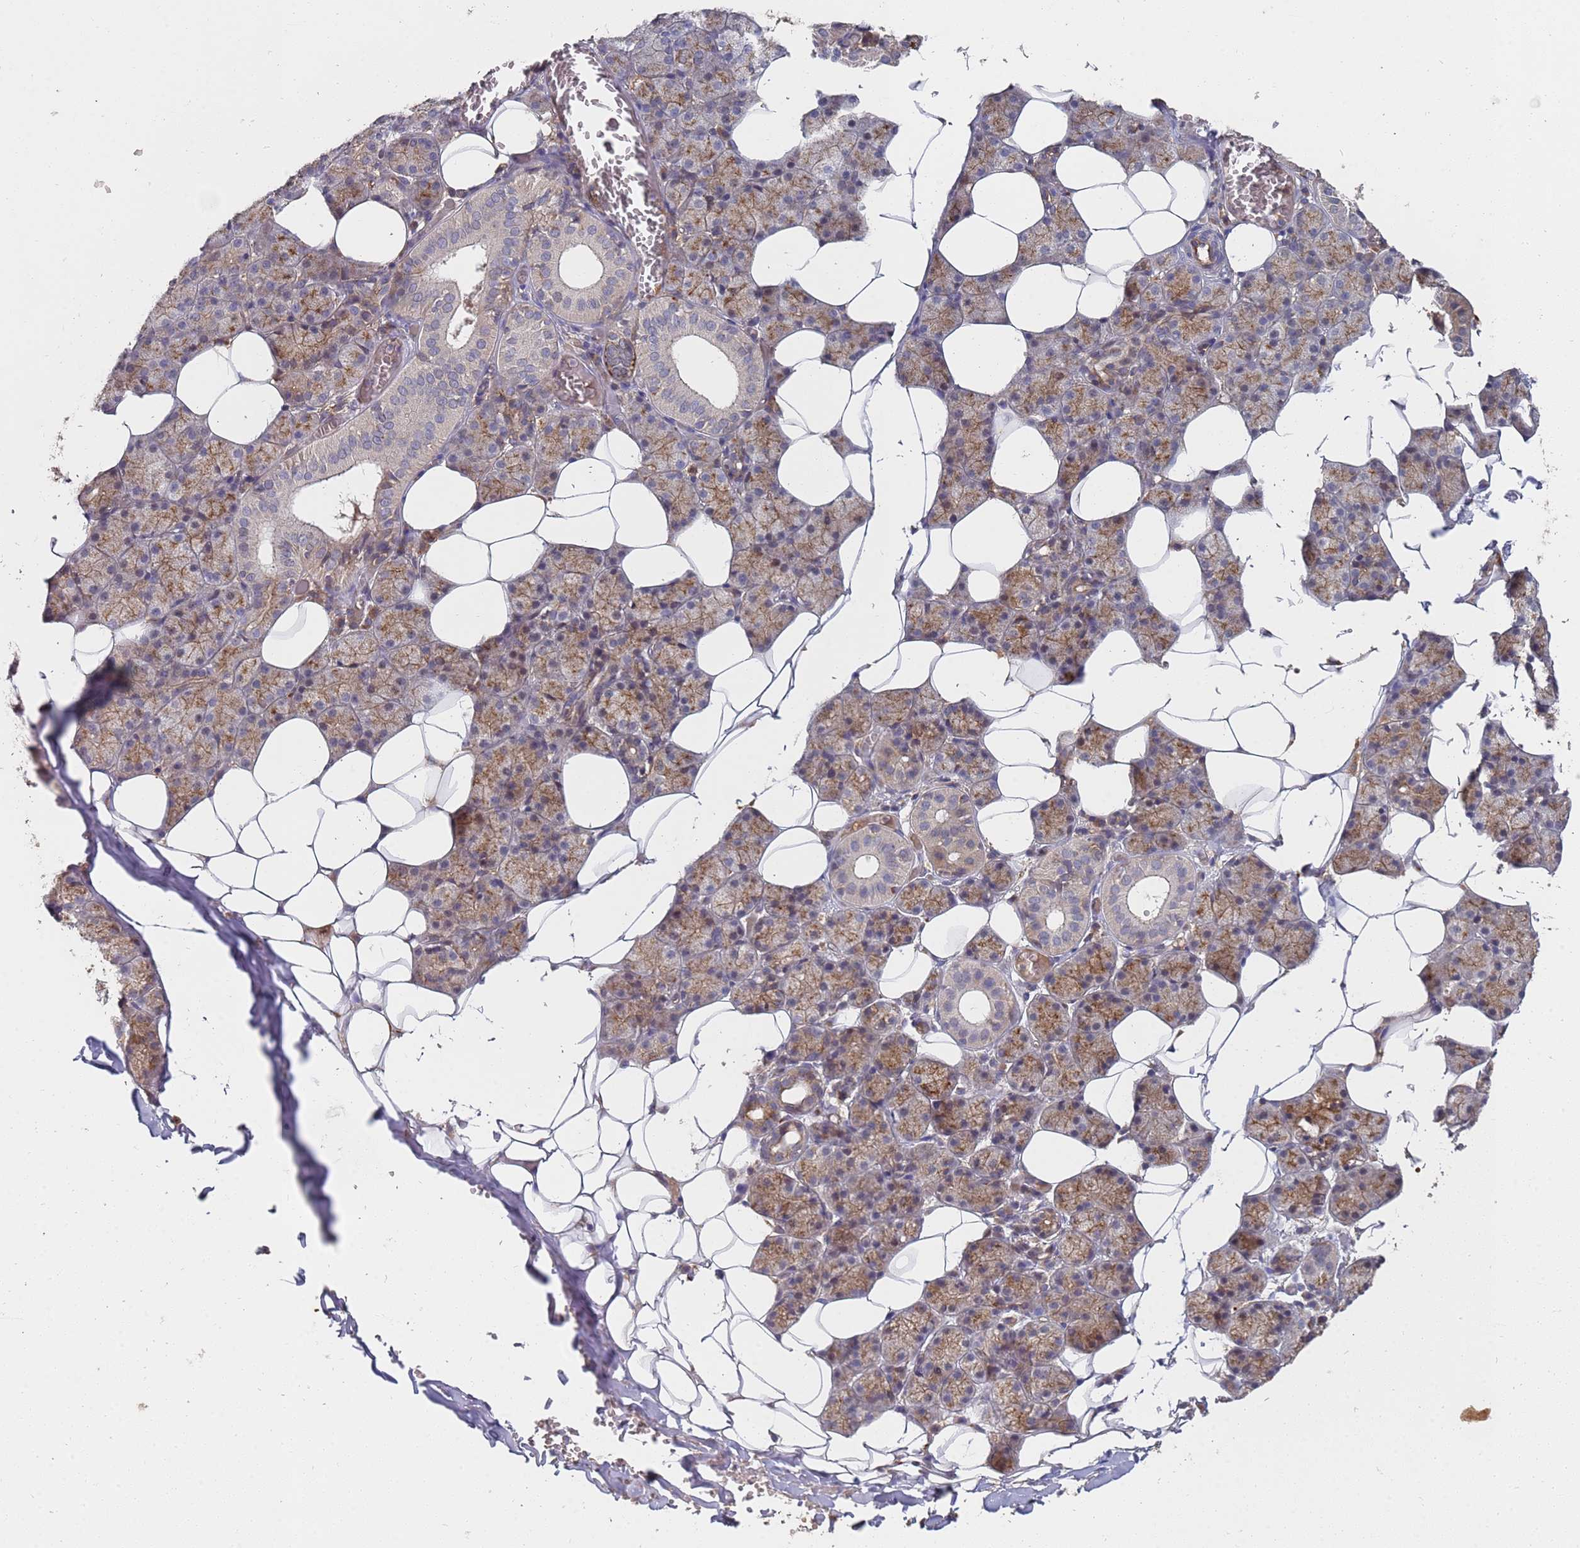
{"staining": {"intensity": "moderate", "quantity": "25%-75%", "location": "cytoplasmic/membranous"}, "tissue": "salivary gland", "cell_type": "Glandular cells", "image_type": "normal", "snomed": [{"axis": "morphology", "description": "Normal tissue, NOS"}, {"axis": "topography", "description": "Salivary gland"}], "caption": "This histopathology image shows immunohistochemistry (IHC) staining of unremarkable human salivary gland, with medium moderate cytoplasmic/membranous positivity in approximately 25%-75% of glandular cells.", "gene": "ABCB6", "patient": {"sex": "female", "age": 33}}